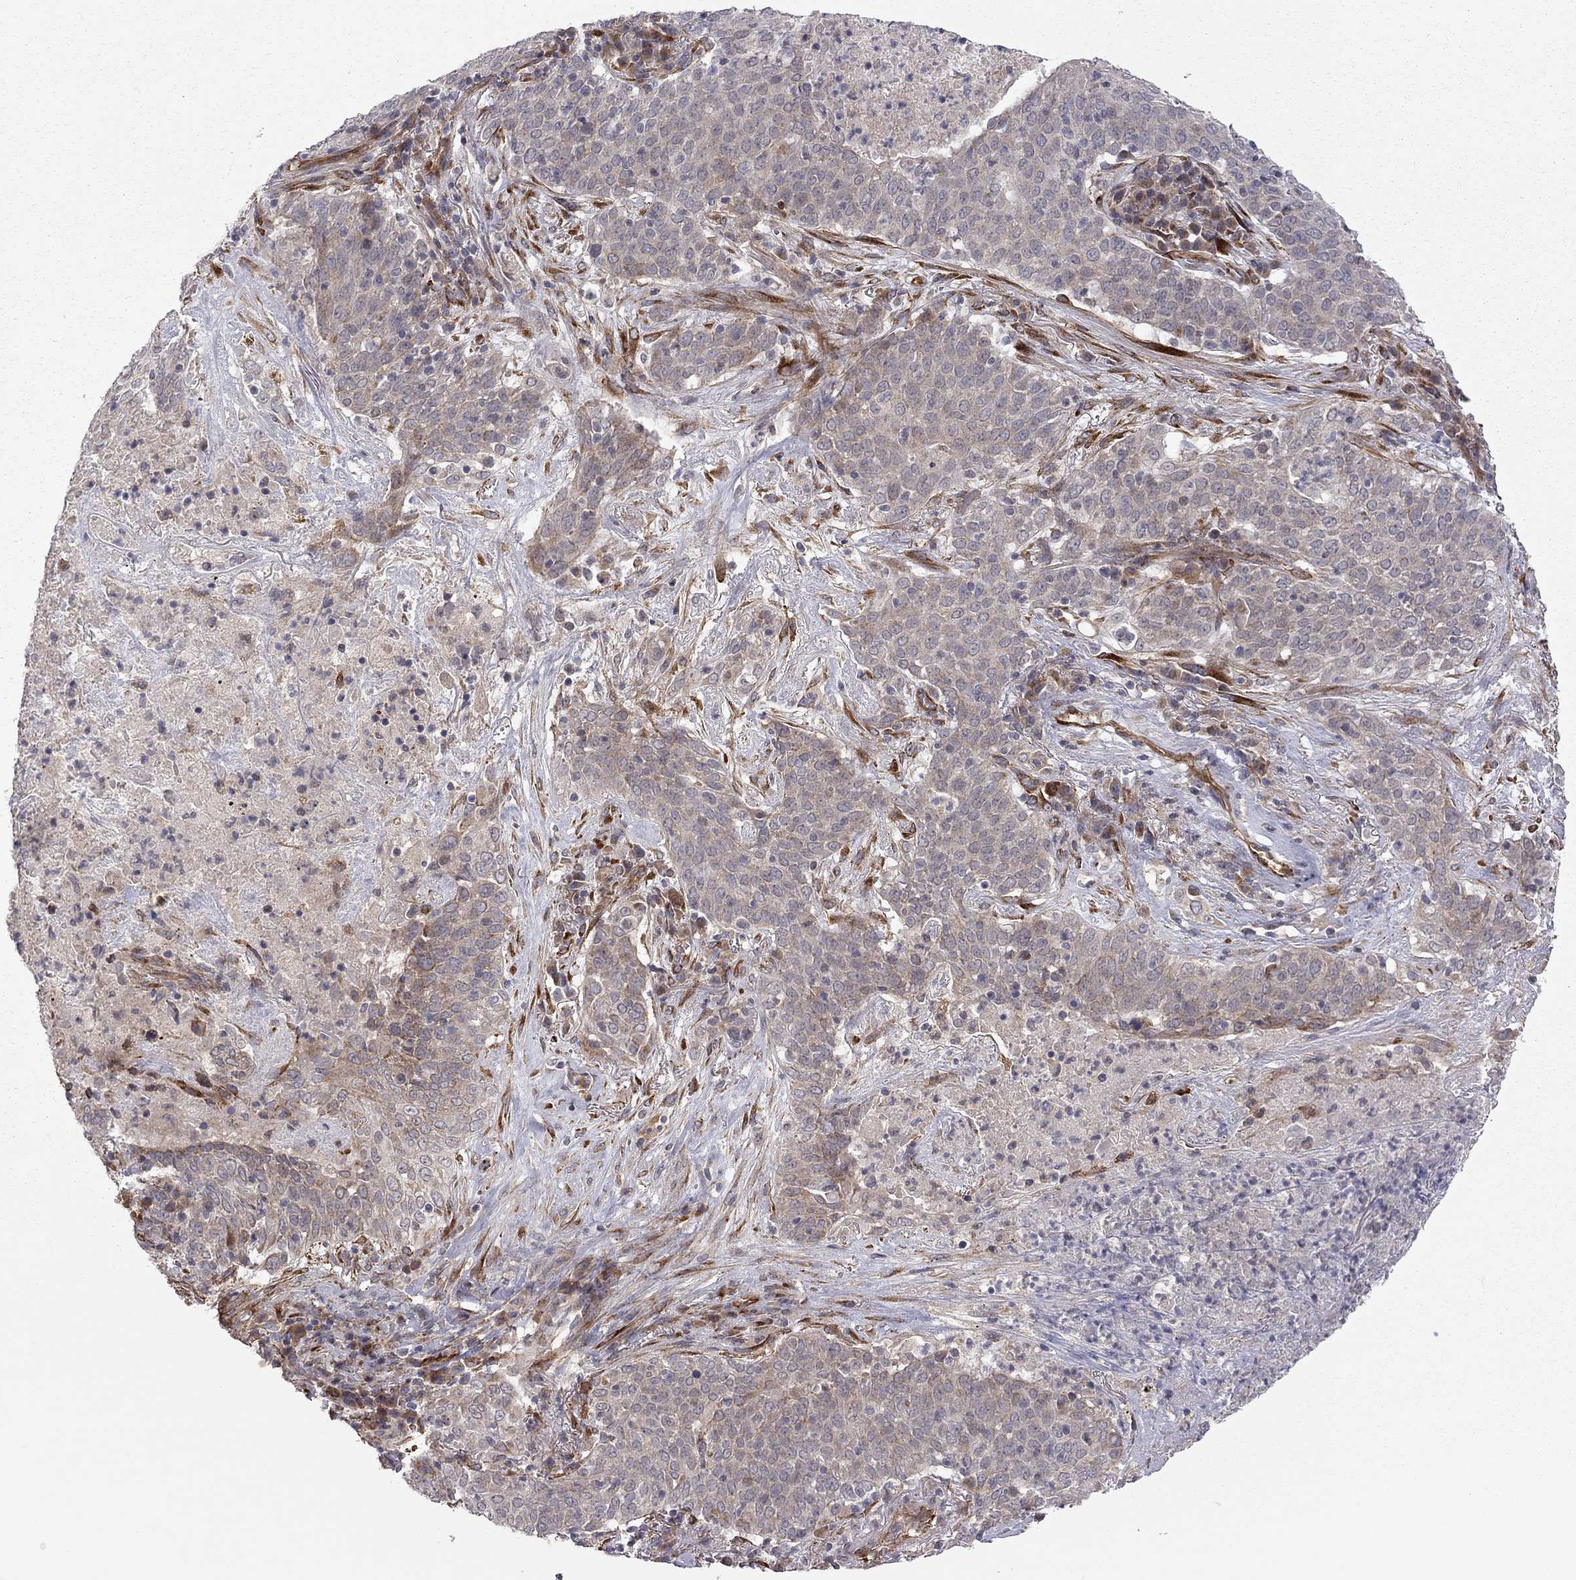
{"staining": {"intensity": "weak", "quantity": "<25%", "location": "cytoplasmic/membranous"}, "tissue": "lung cancer", "cell_type": "Tumor cells", "image_type": "cancer", "snomed": [{"axis": "morphology", "description": "Squamous cell carcinoma, NOS"}, {"axis": "topography", "description": "Lung"}], "caption": "Immunohistochemistry (IHC) of human lung cancer (squamous cell carcinoma) shows no positivity in tumor cells.", "gene": "EXOC3L2", "patient": {"sex": "male", "age": 82}}